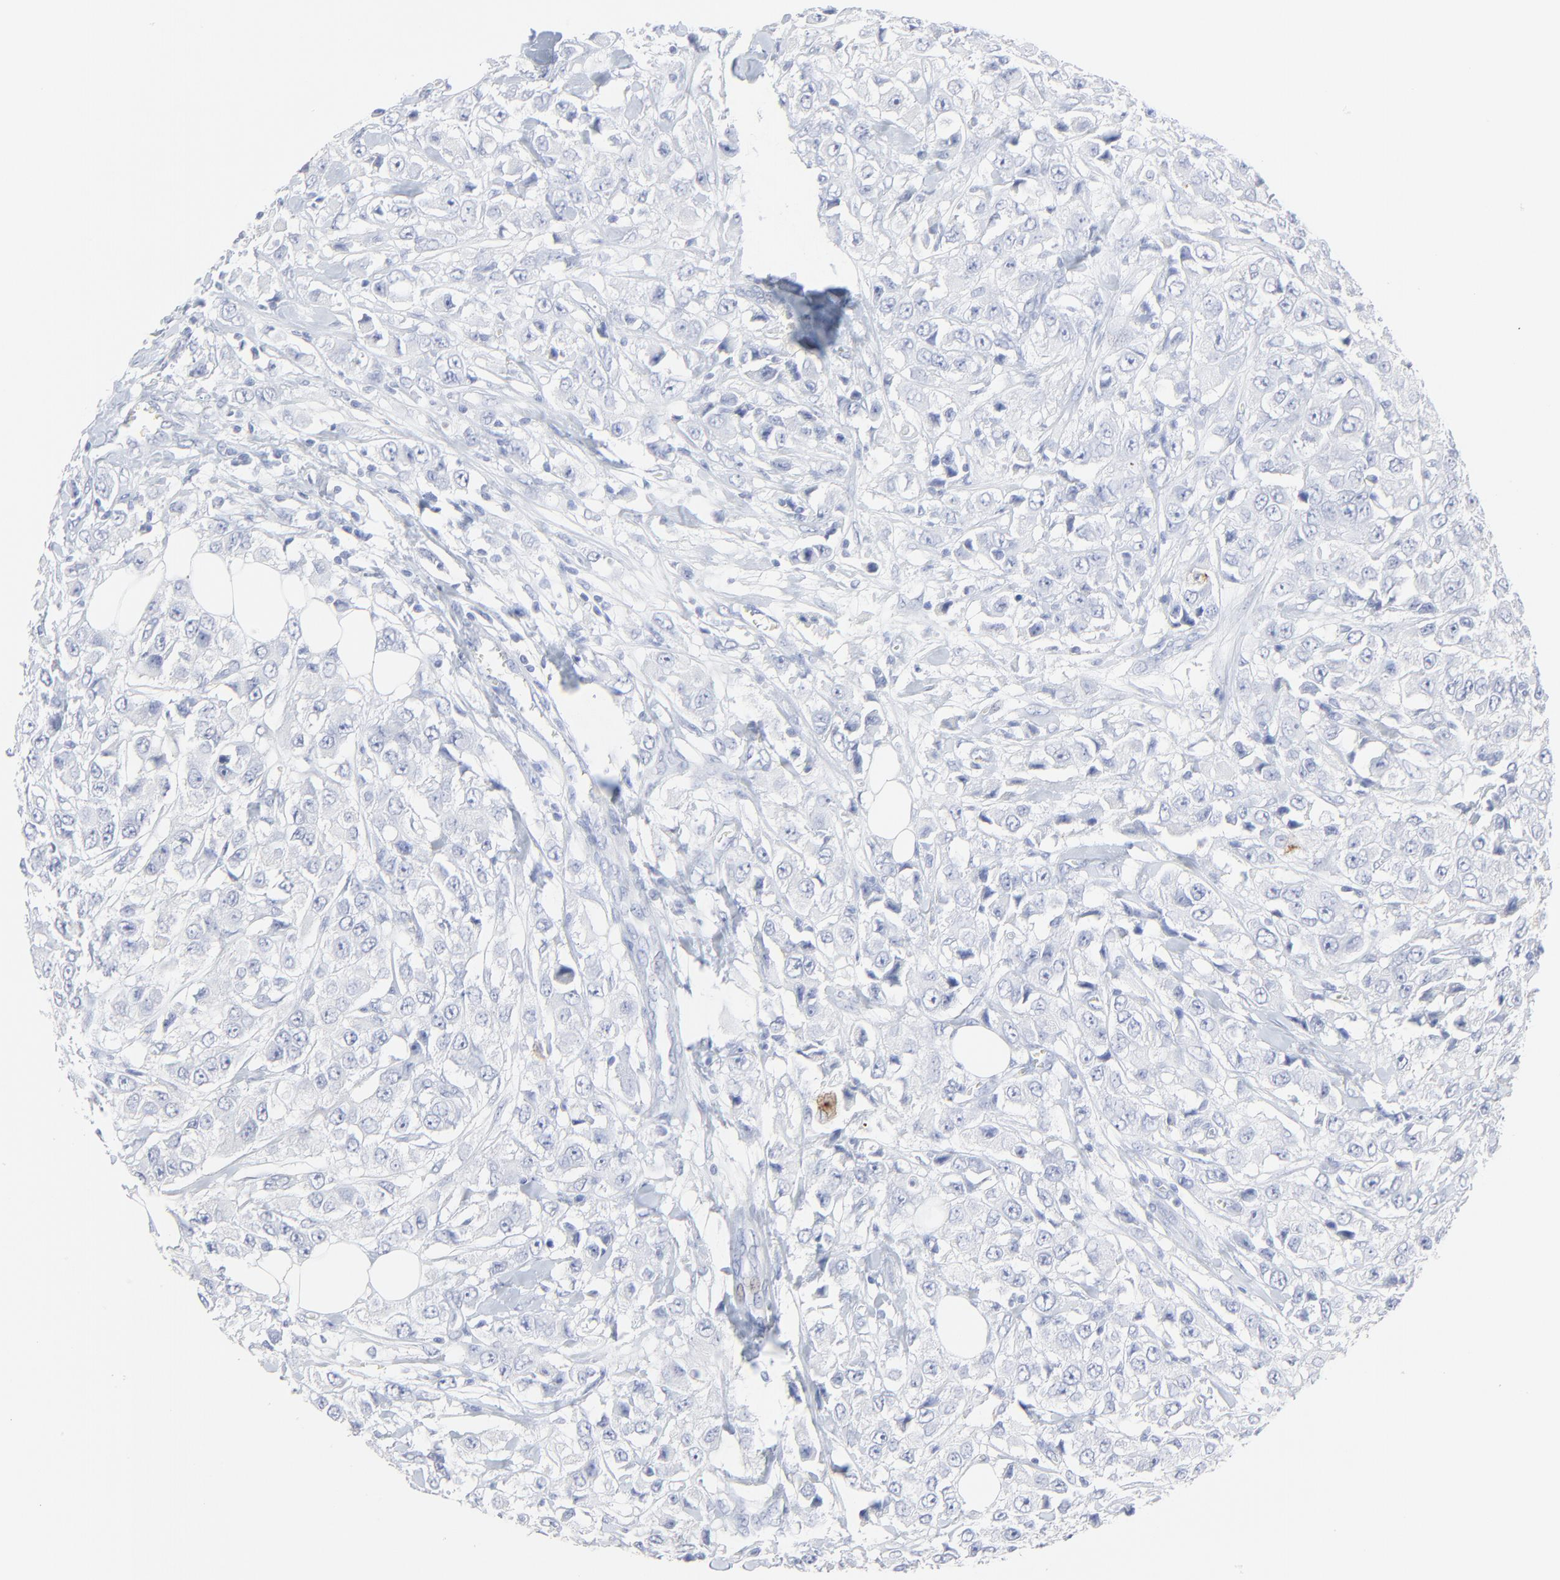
{"staining": {"intensity": "negative", "quantity": "none", "location": "none"}, "tissue": "breast cancer", "cell_type": "Tumor cells", "image_type": "cancer", "snomed": [{"axis": "morphology", "description": "Duct carcinoma"}, {"axis": "topography", "description": "Breast"}], "caption": "An immunohistochemistry (IHC) image of breast cancer (infiltrating ductal carcinoma) is shown. There is no staining in tumor cells of breast cancer (infiltrating ductal carcinoma).", "gene": "LCN2", "patient": {"sex": "female", "age": 58}}